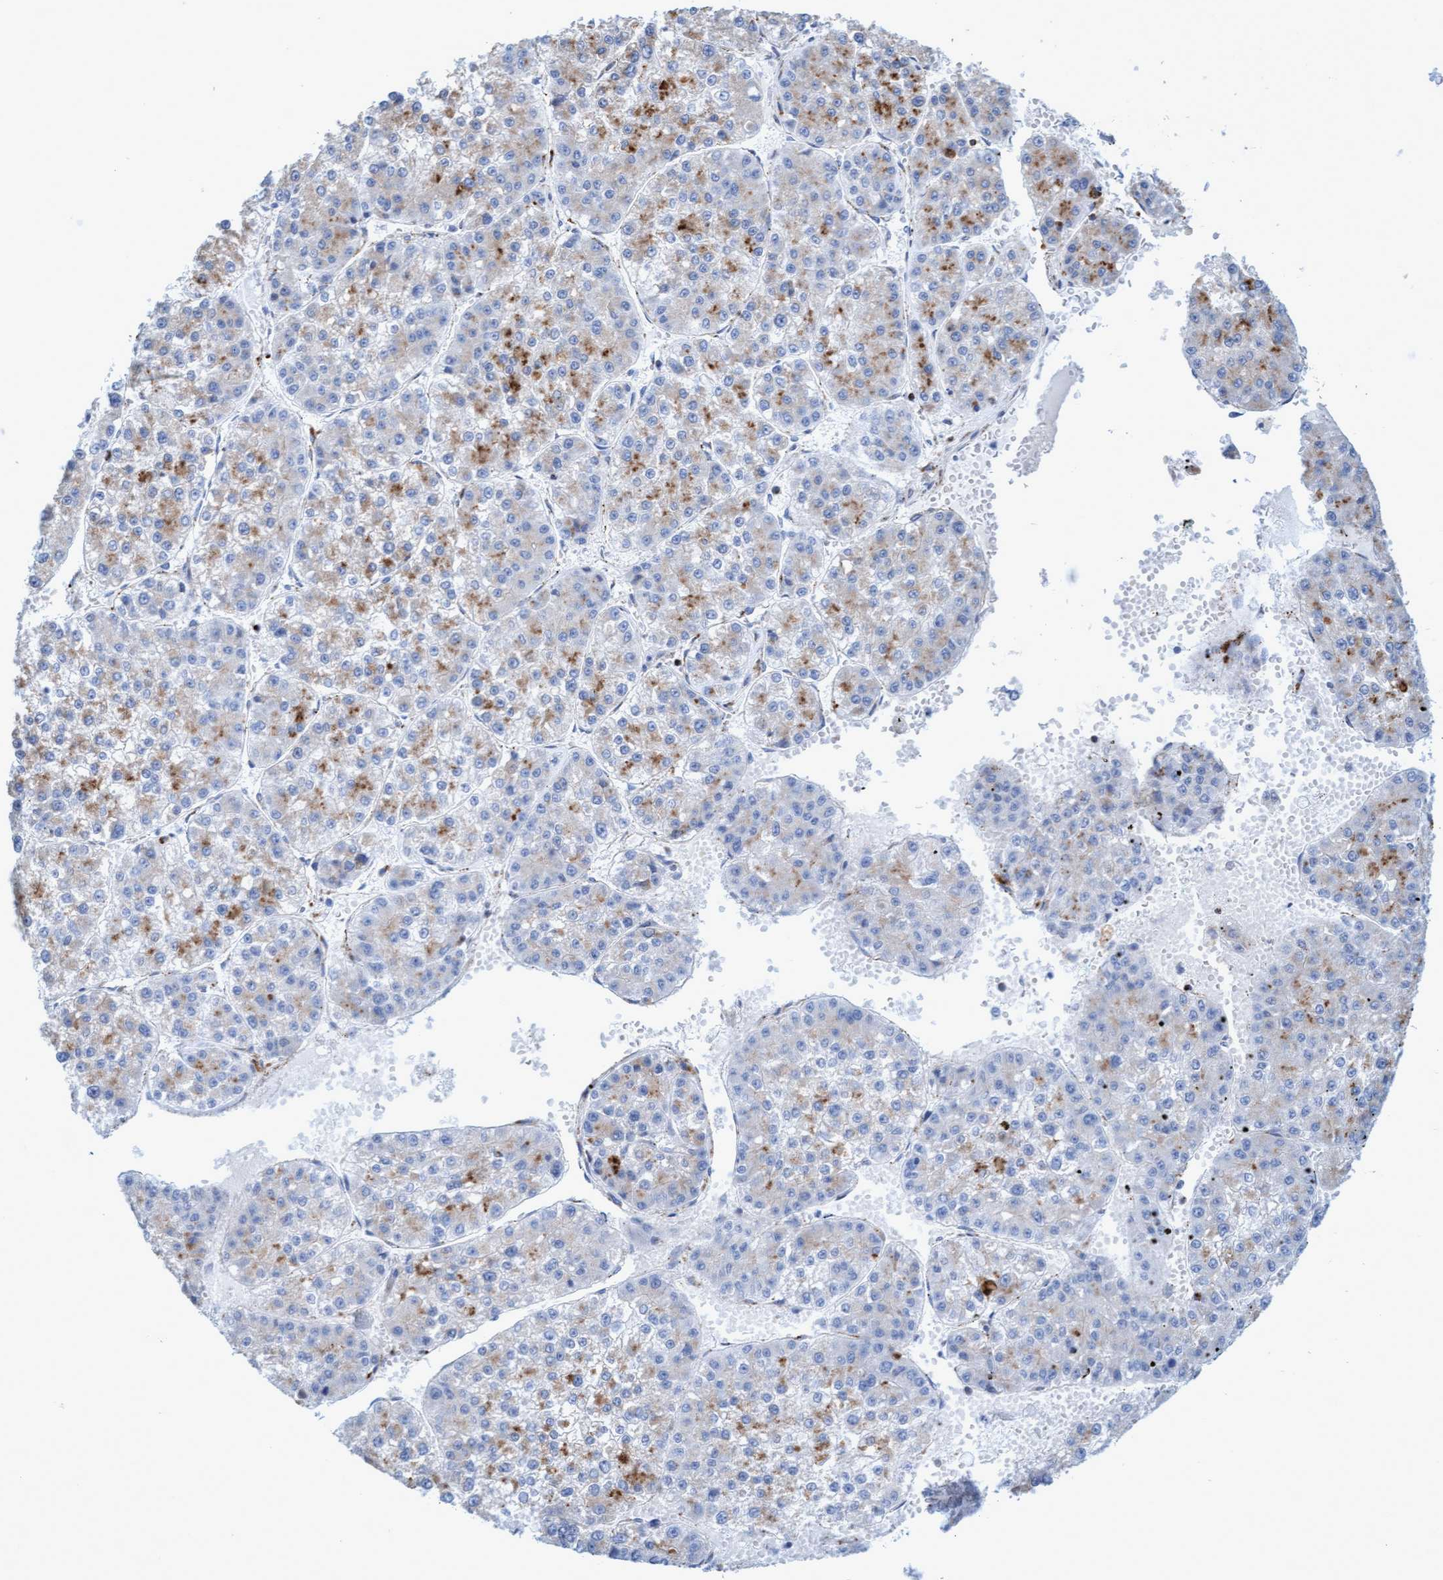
{"staining": {"intensity": "moderate", "quantity": "25%-75%", "location": "cytoplasmic/membranous"}, "tissue": "liver cancer", "cell_type": "Tumor cells", "image_type": "cancer", "snomed": [{"axis": "morphology", "description": "Carcinoma, Hepatocellular, NOS"}, {"axis": "topography", "description": "Liver"}], "caption": "Immunohistochemical staining of liver hepatocellular carcinoma exhibits moderate cytoplasmic/membranous protein expression in about 25%-75% of tumor cells. (DAB IHC, brown staining for protein, blue staining for nuclei).", "gene": "SGSH", "patient": {"sex": "female", "age": 73}}